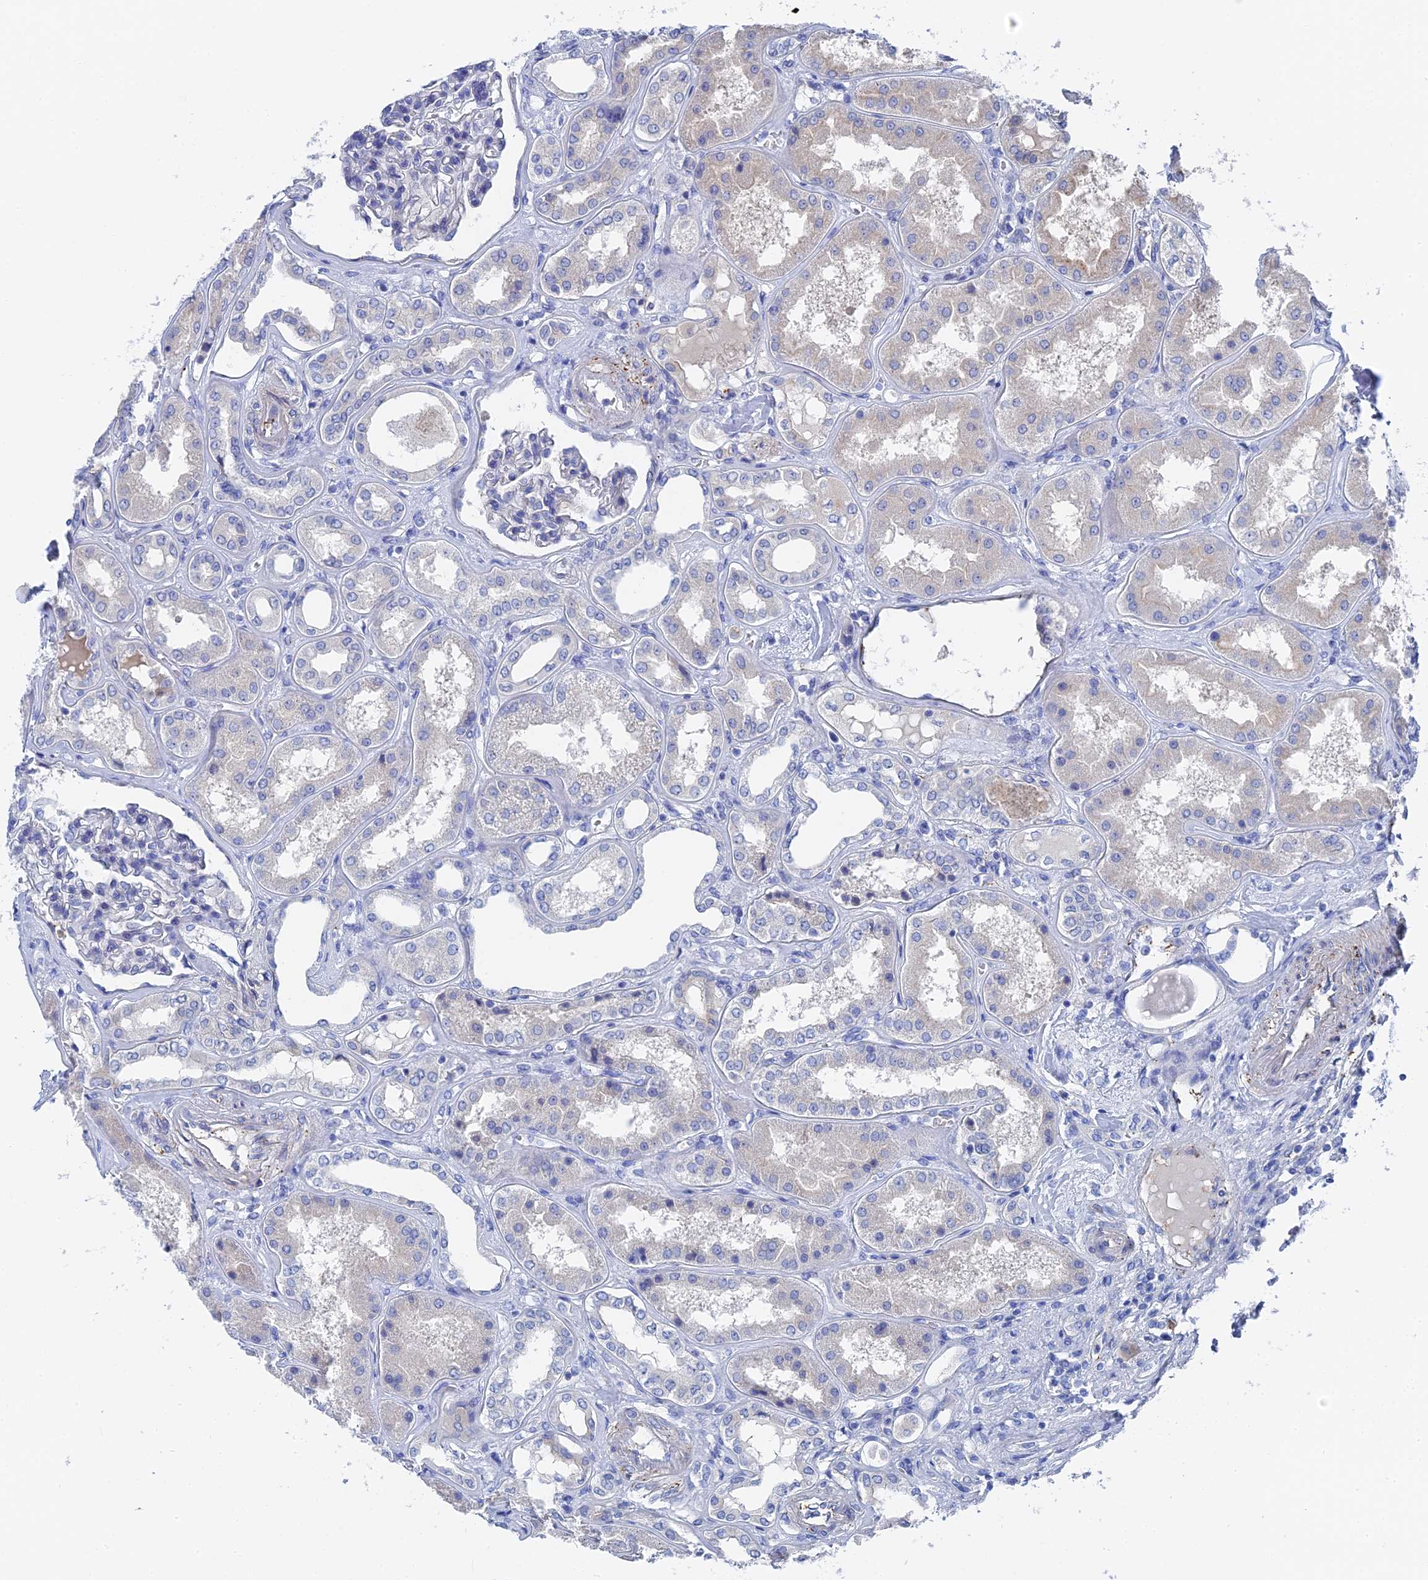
{"staining": {"intensity": "negative", "quantity": "none", "location": "none"}, "tissue": "kidney", "cell_type": "Cells in glomeruli", "image_type": "normal", "snomed": [{"axis": "morphology", "description": "Normal tissue, NOS"}, {"axis": "topography", "description": "Kidney"}], "caption": "Immunohistochemistry of benign human kidney exhibits no positivity in cells in glomeruli.", "gene": "MTHFSD", "patient": {"sex": "female", "age": 56}}